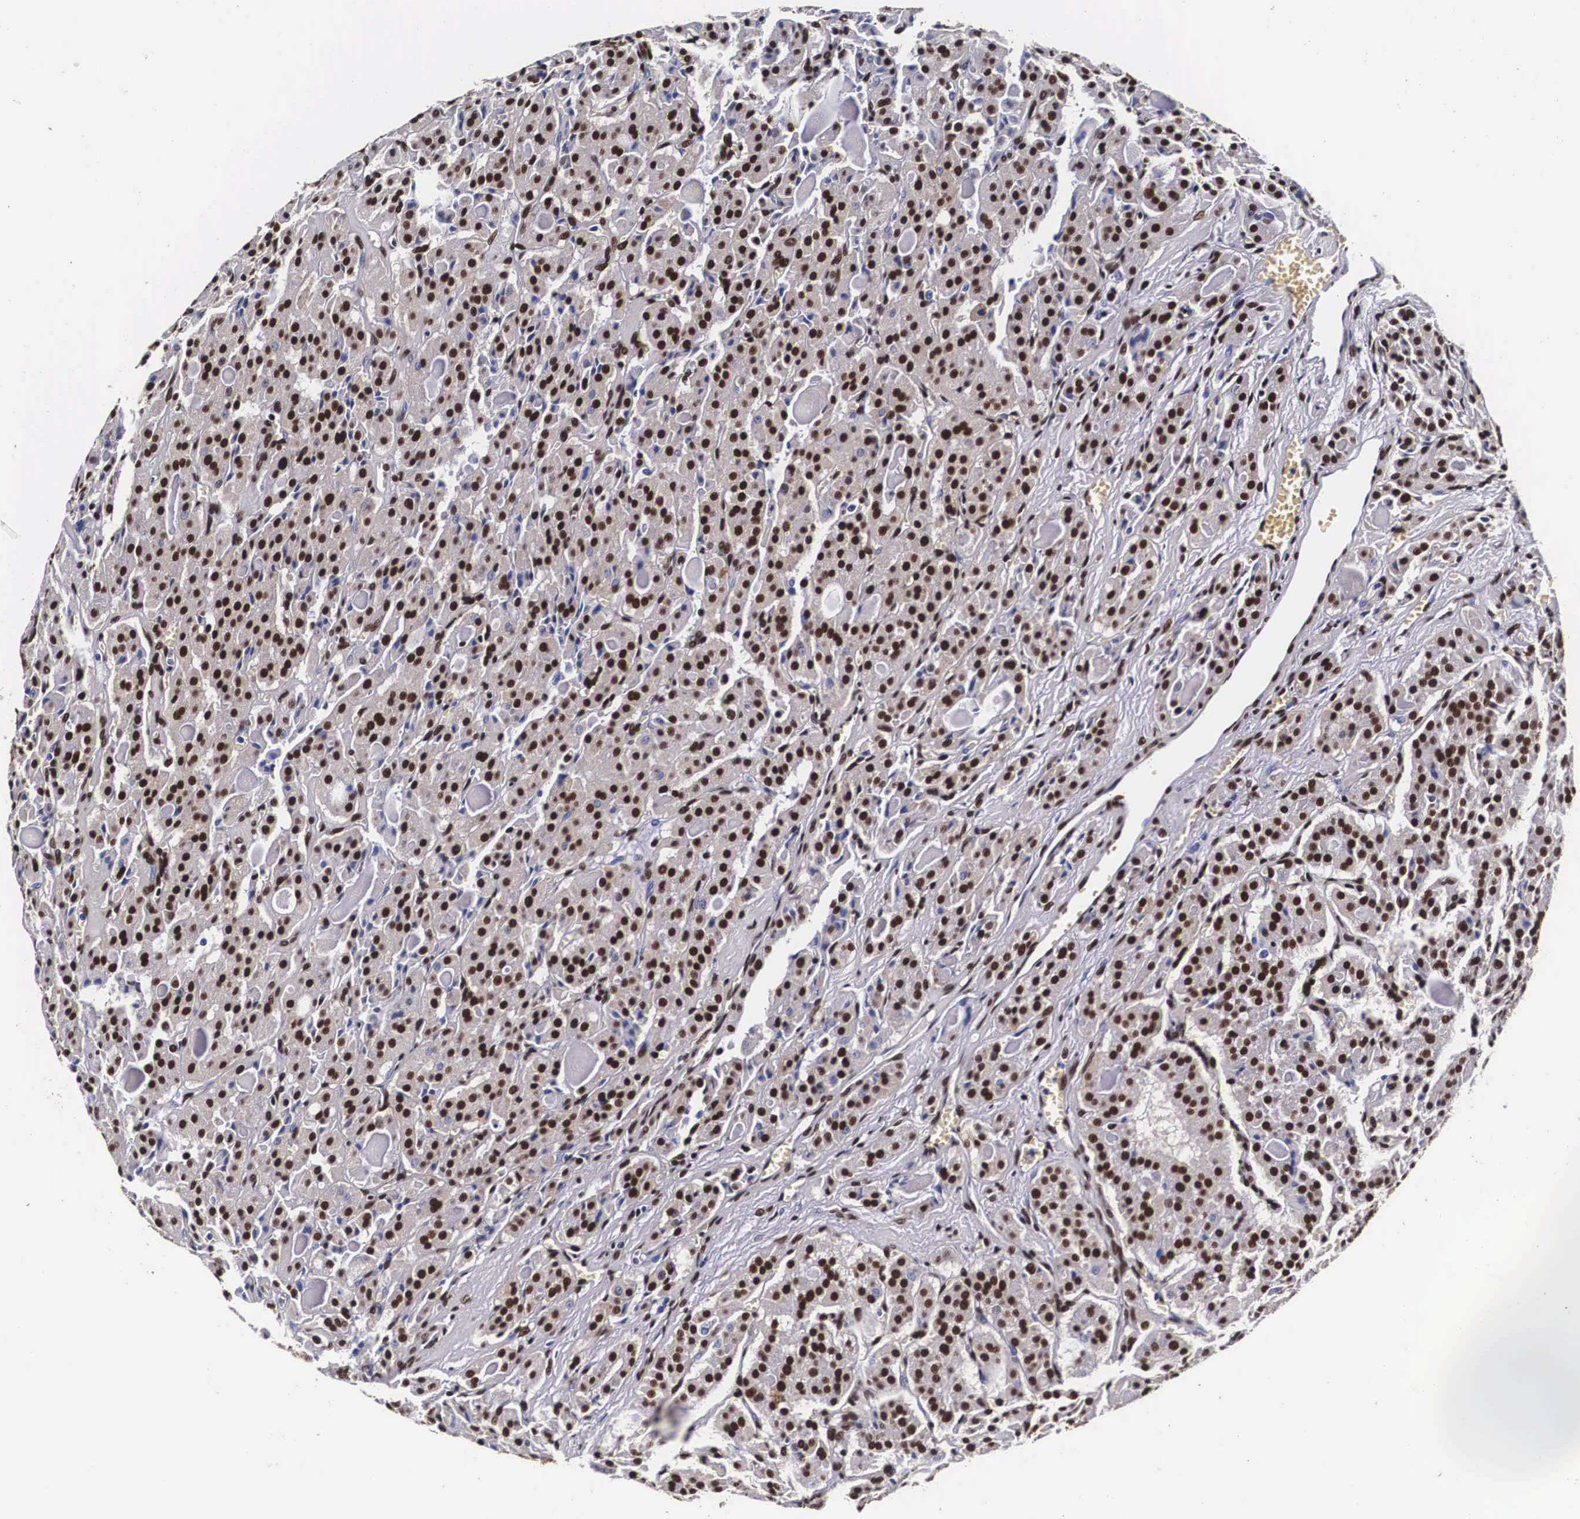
{"staining": {"intensity": "strong", "quantity": ">75%", "location": "cytoplasmic/membranous,nuclear"}, "tissue": "thyroid cancer", "cell_type": "Tumor cells", "image_type": "cancer", "snomed": [{"axis": "morphology", "description": "Carcinoma, NOS"}, {"axis": "topography", "description": "Thyroid gland"}], "caption": "Thyroid cancer (carcinoma) stained for a protein shows strong cytoplasmic/membranous and nuclear positivity in tumor cells.", "gene": "PABPN1", "patient": {"sex": "male", "age": 76}}